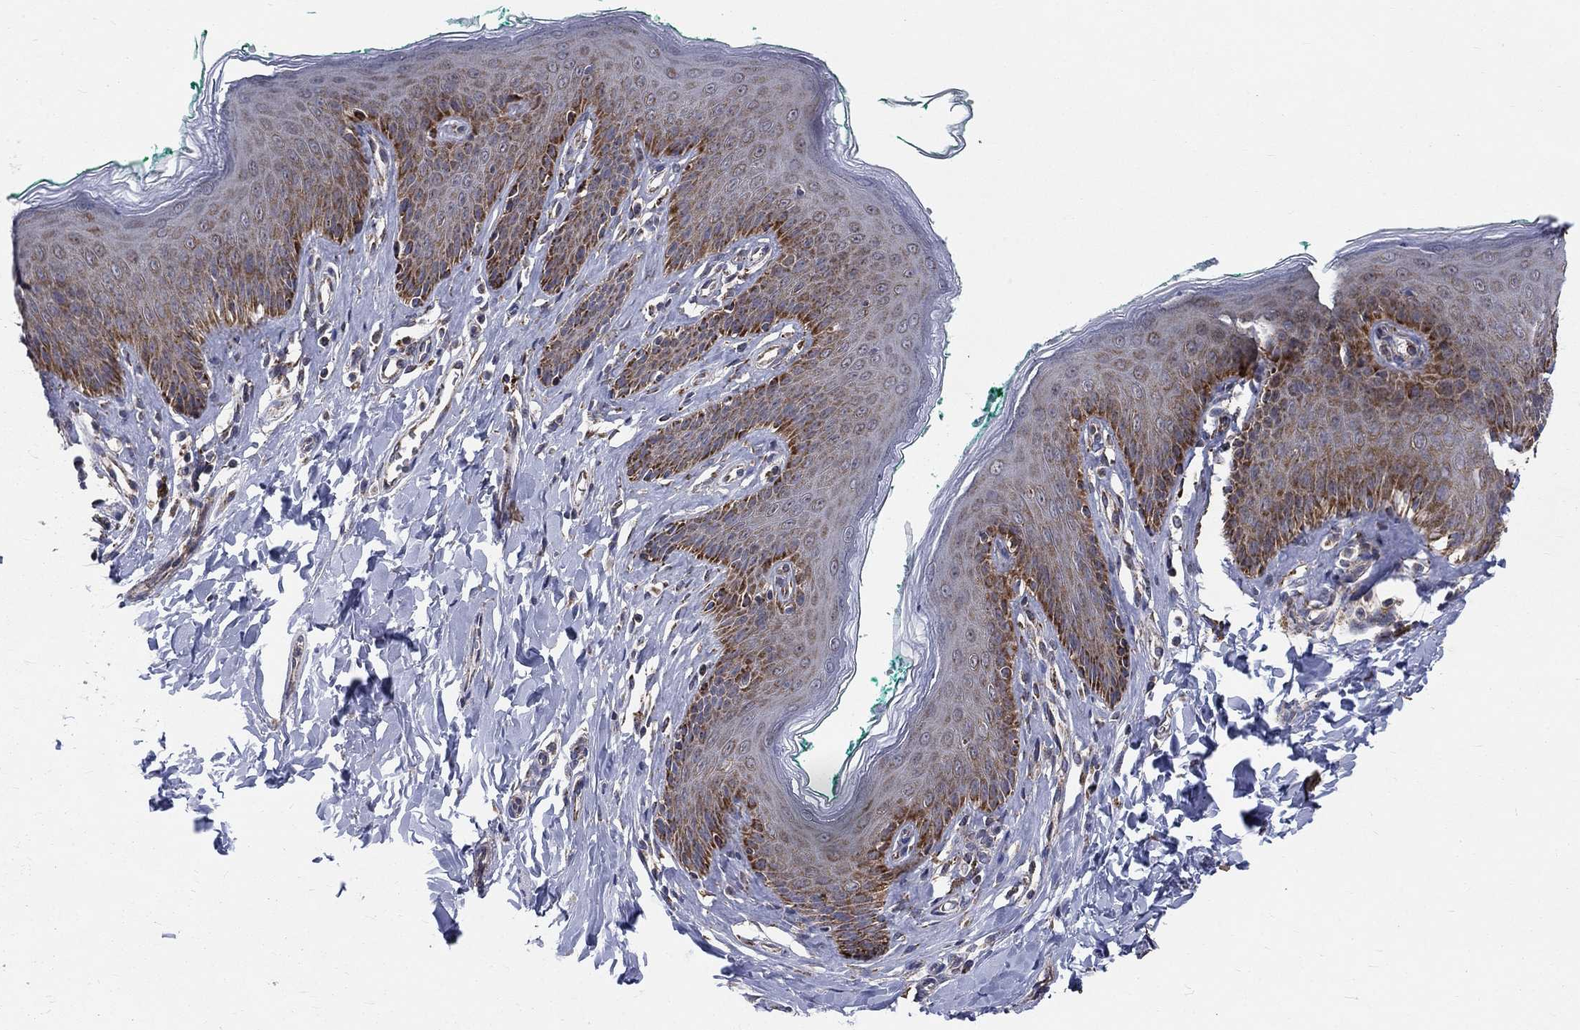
{"staining": {"intensity": "moderate", "quantity": "25%-75%", "location": "cytoplasmic/membranous"}, "tissue": "skin", "cell_type": "Epidermal cells", "image_type": "normal", "snomed": [{"axis": "morphology", "description": "Normal tissue, NOS"}, {"axis": "topography", "description": "Vulva"}], "caption": "Skin stained for a protein displays moderate cytoplasmic/membranous positivity in epidermal cells. (DAB (3,3'-diaminobenzidine) IHC, brown staining for protein, blue staining for nuclei).", "gene": "NME7", "patient": {"sex": "female", "age": 66}}